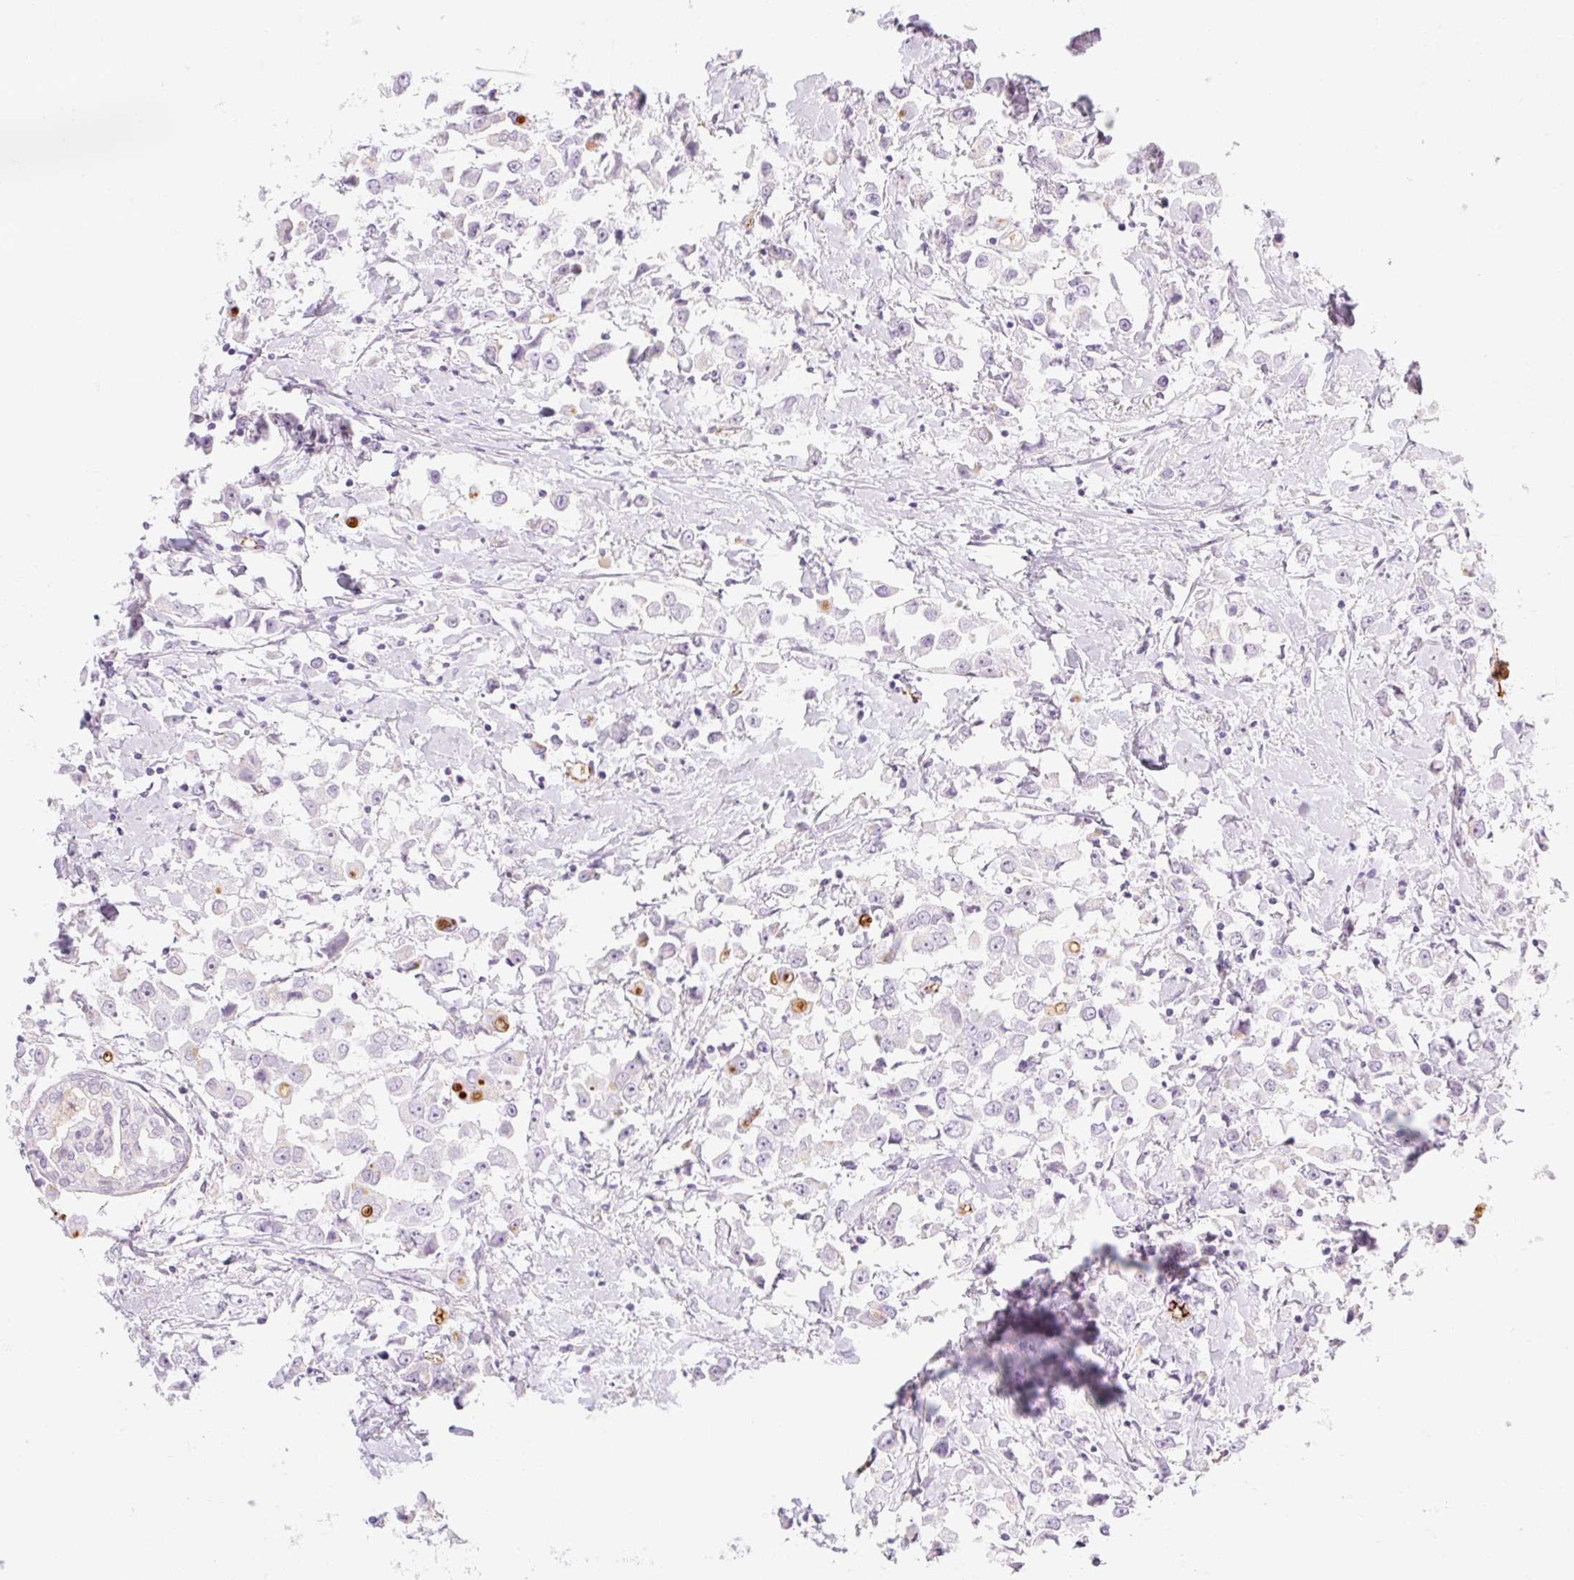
{"staining": {"intensity": "negative", "quantity": "none", "location": "none"}, "tissue": "breast cancer", "cell_type": "Tumor cells", "image_type": "cancer", "snomed": [{"axis": "morphology", "description": "Duct carcinoma"}, {"axis": "topography", "description": "Breast"}], "caption": "The immunohistochemistry photomicrograph has no significant expression in tumor cells of breast cancer tissue.", "gene": "TAF1L", "patient": {"sex": "female", "age": 61}}